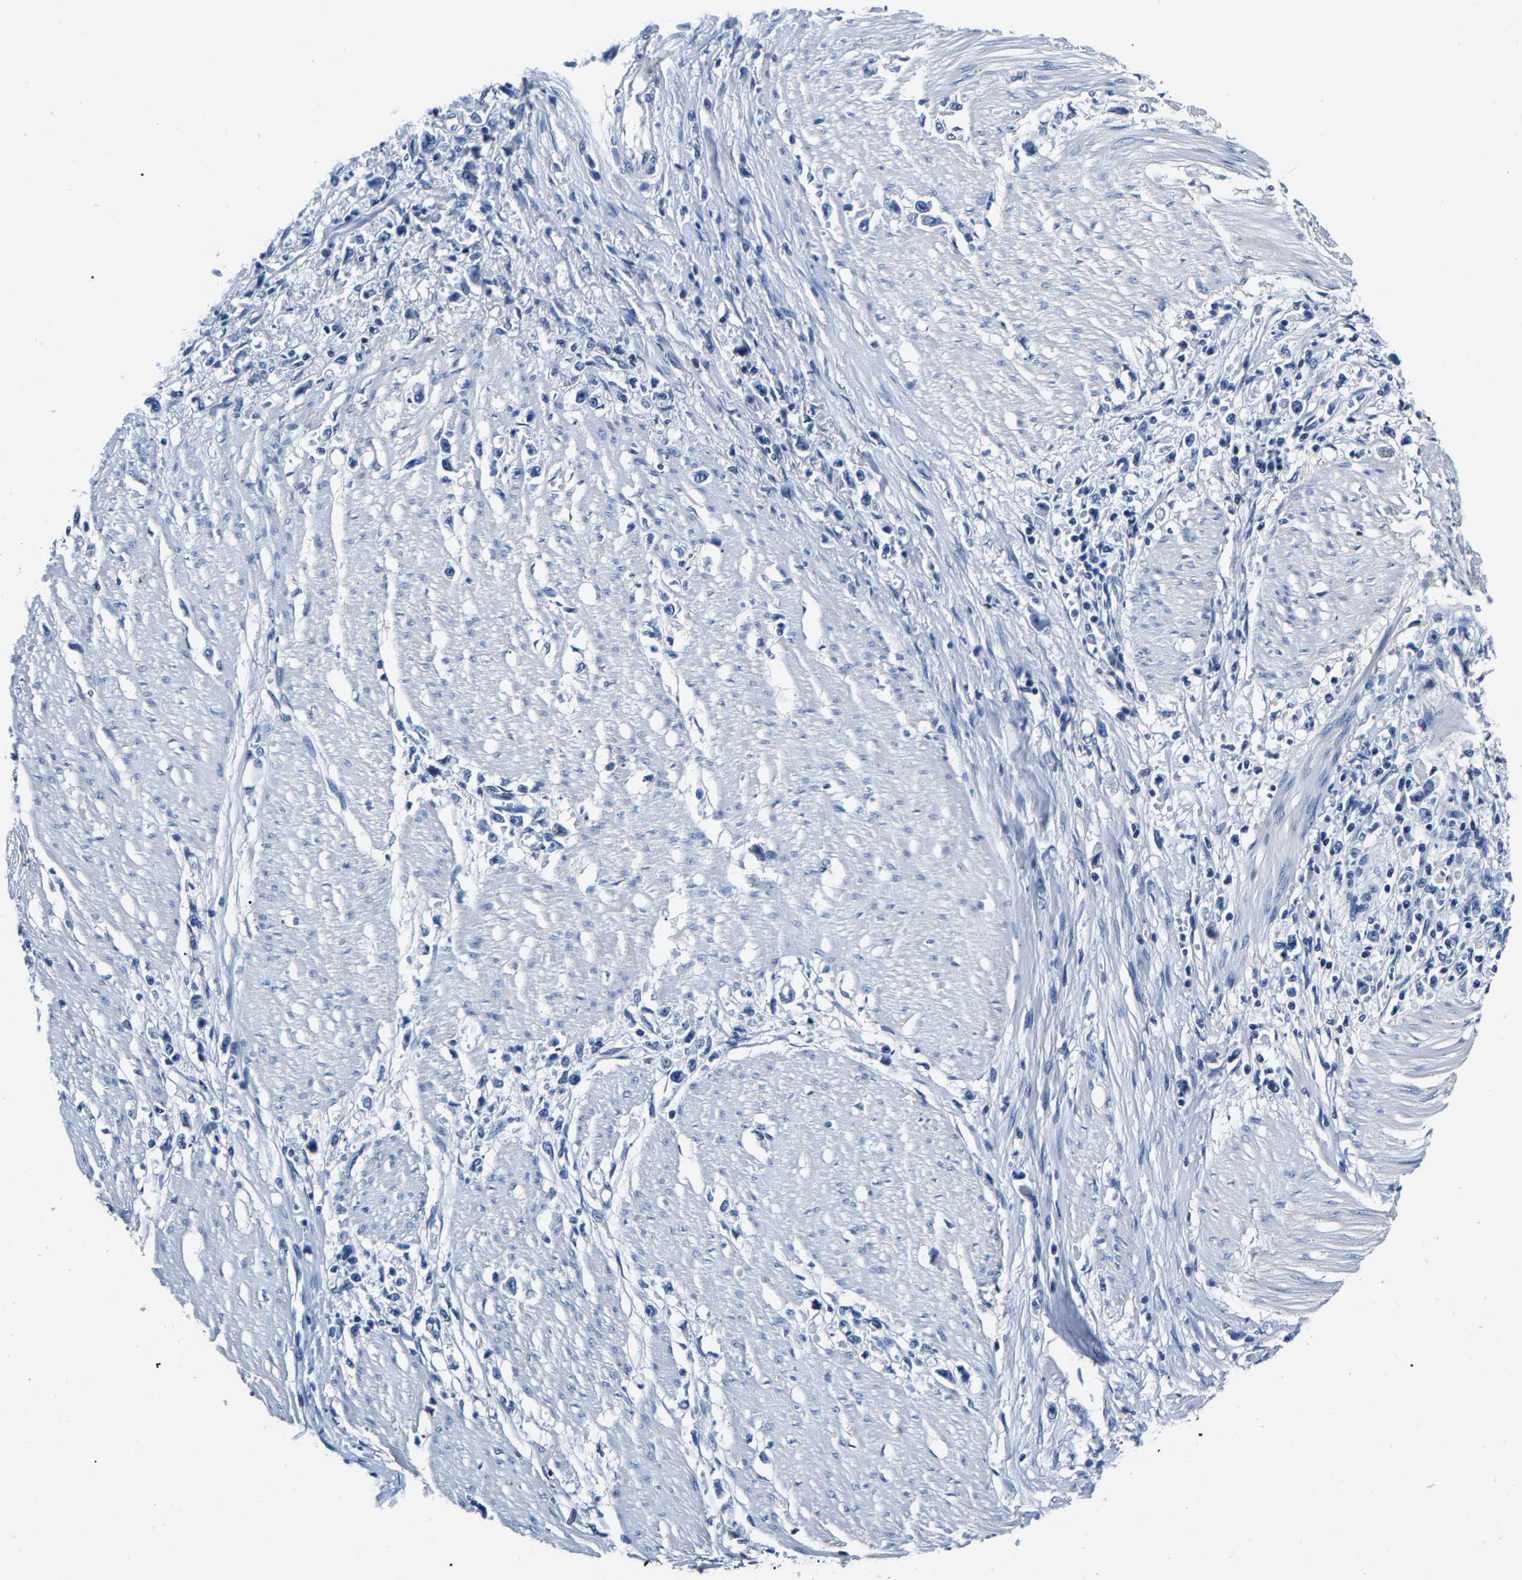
{"staining": {"intensity": "negative", "quantity": "none", "location": "none"}, "tissue": "stomach cancer", "cell_type": "Tumor cells", "image_type": "cancer", "snomed": [{"axis": "morphology", "description": "Adenocarcinoma, NOS"}, {"axis": "topography", "description": "Stomach"}], "caption": "Immunohistochemistry micrograph of neoplastic tissue: stomach adenocarcinoma stained with DAB reveals no significant protein staining in tumor cells. (Immunohistochemistry, brightfield microscopy, high magnification).", "gene": "ACO1", "patient": {"sex": "female", "age": 59}}